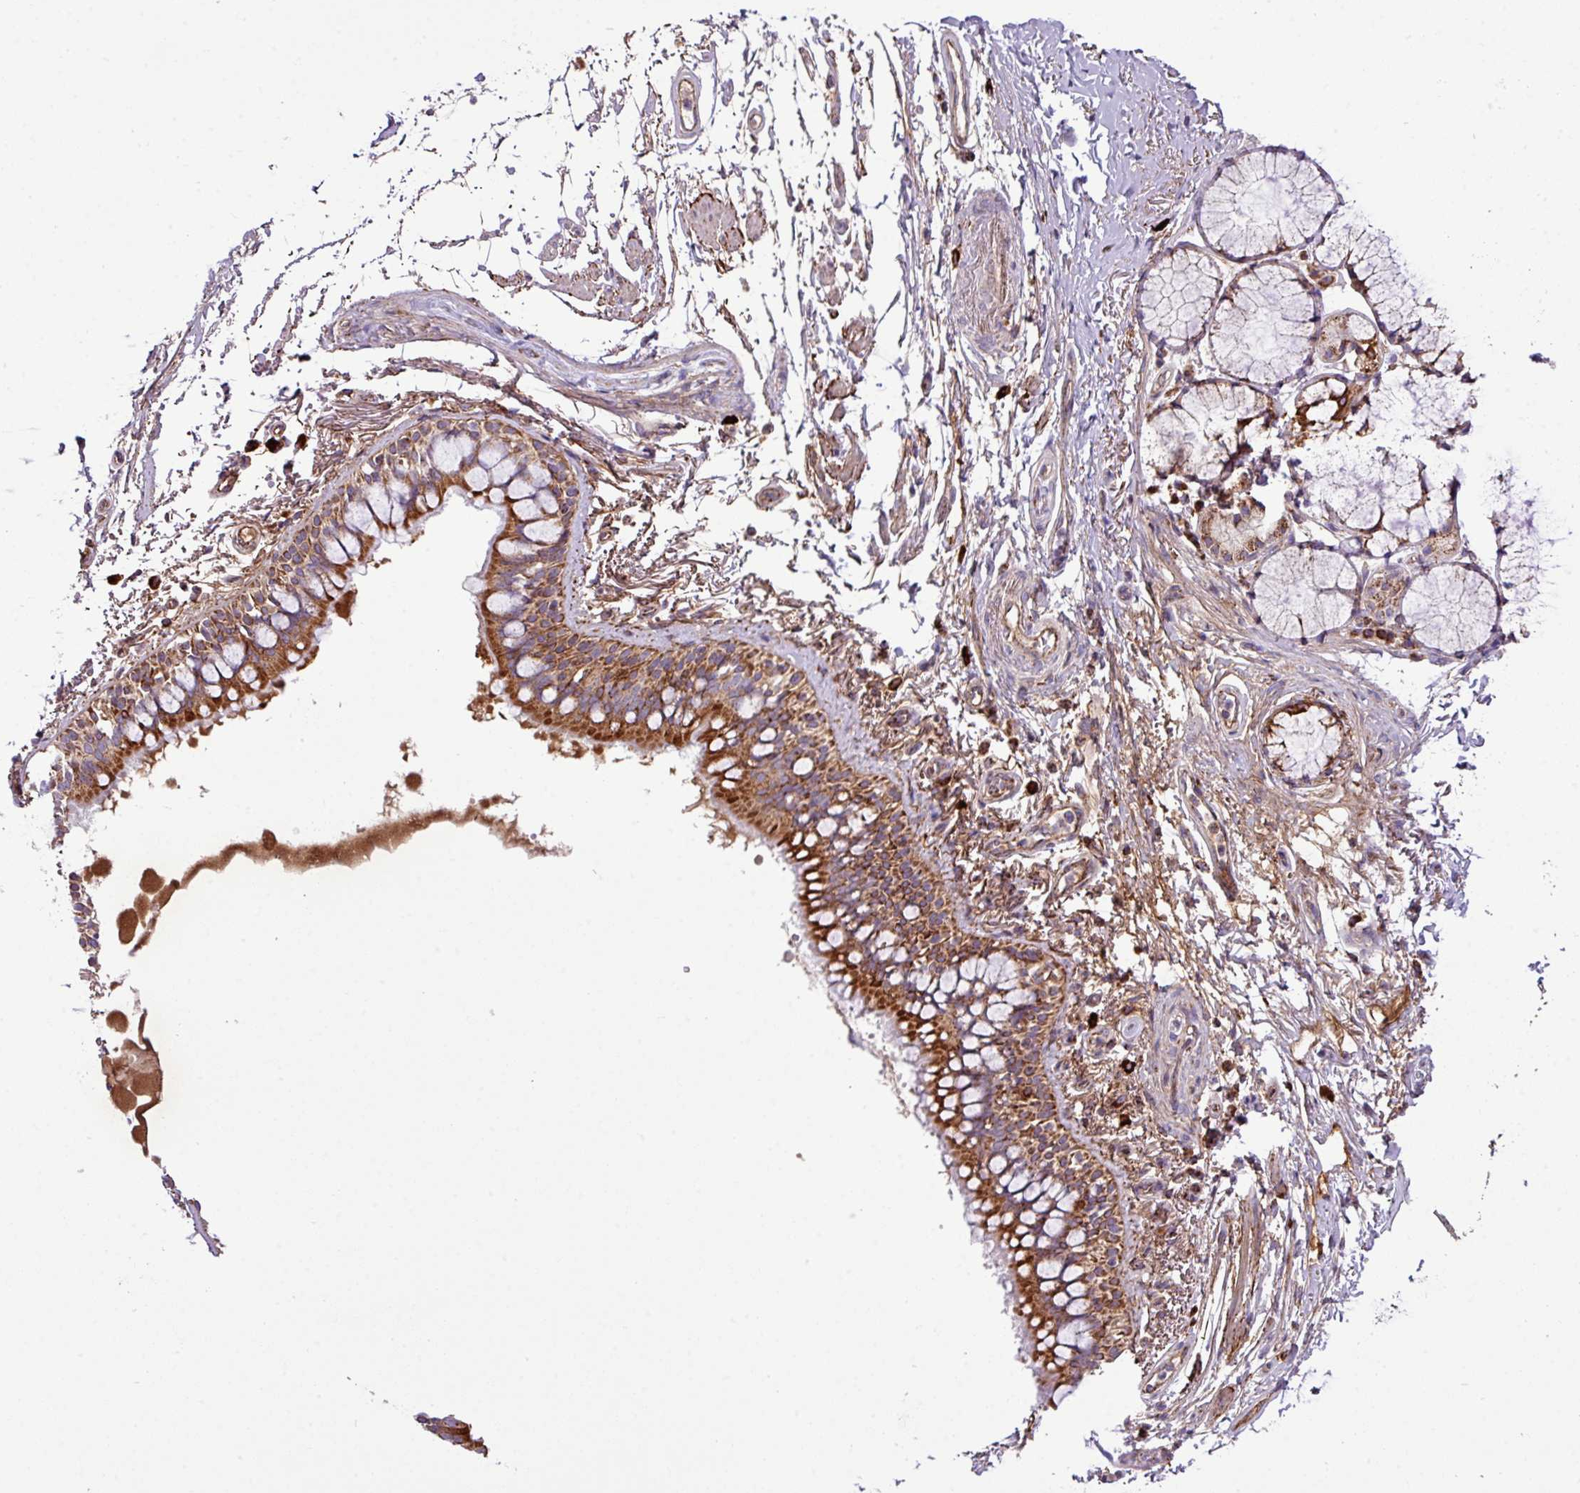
{"staining": {"intensity": "strong", "quantity": ">75%", "location": "cytoplasmic/membranous"}, "tissue": "bronchus", "cell_type": "Respiratory epithelial cells", "image_type": "normal", "snomed": [{"axis": "morphology", "description": "Normal tissue, NOS"}, {"axis": "topography", "description": "Bronchus"}], "caption": "Immunohistochemical staining of benign bronchus displays strong cytoplasmic/membranous protein staining in approximately >75% of respiratory epithelial cells.", "gene": "ZNF569", "patient": {"sex": "male", "age": 70}}